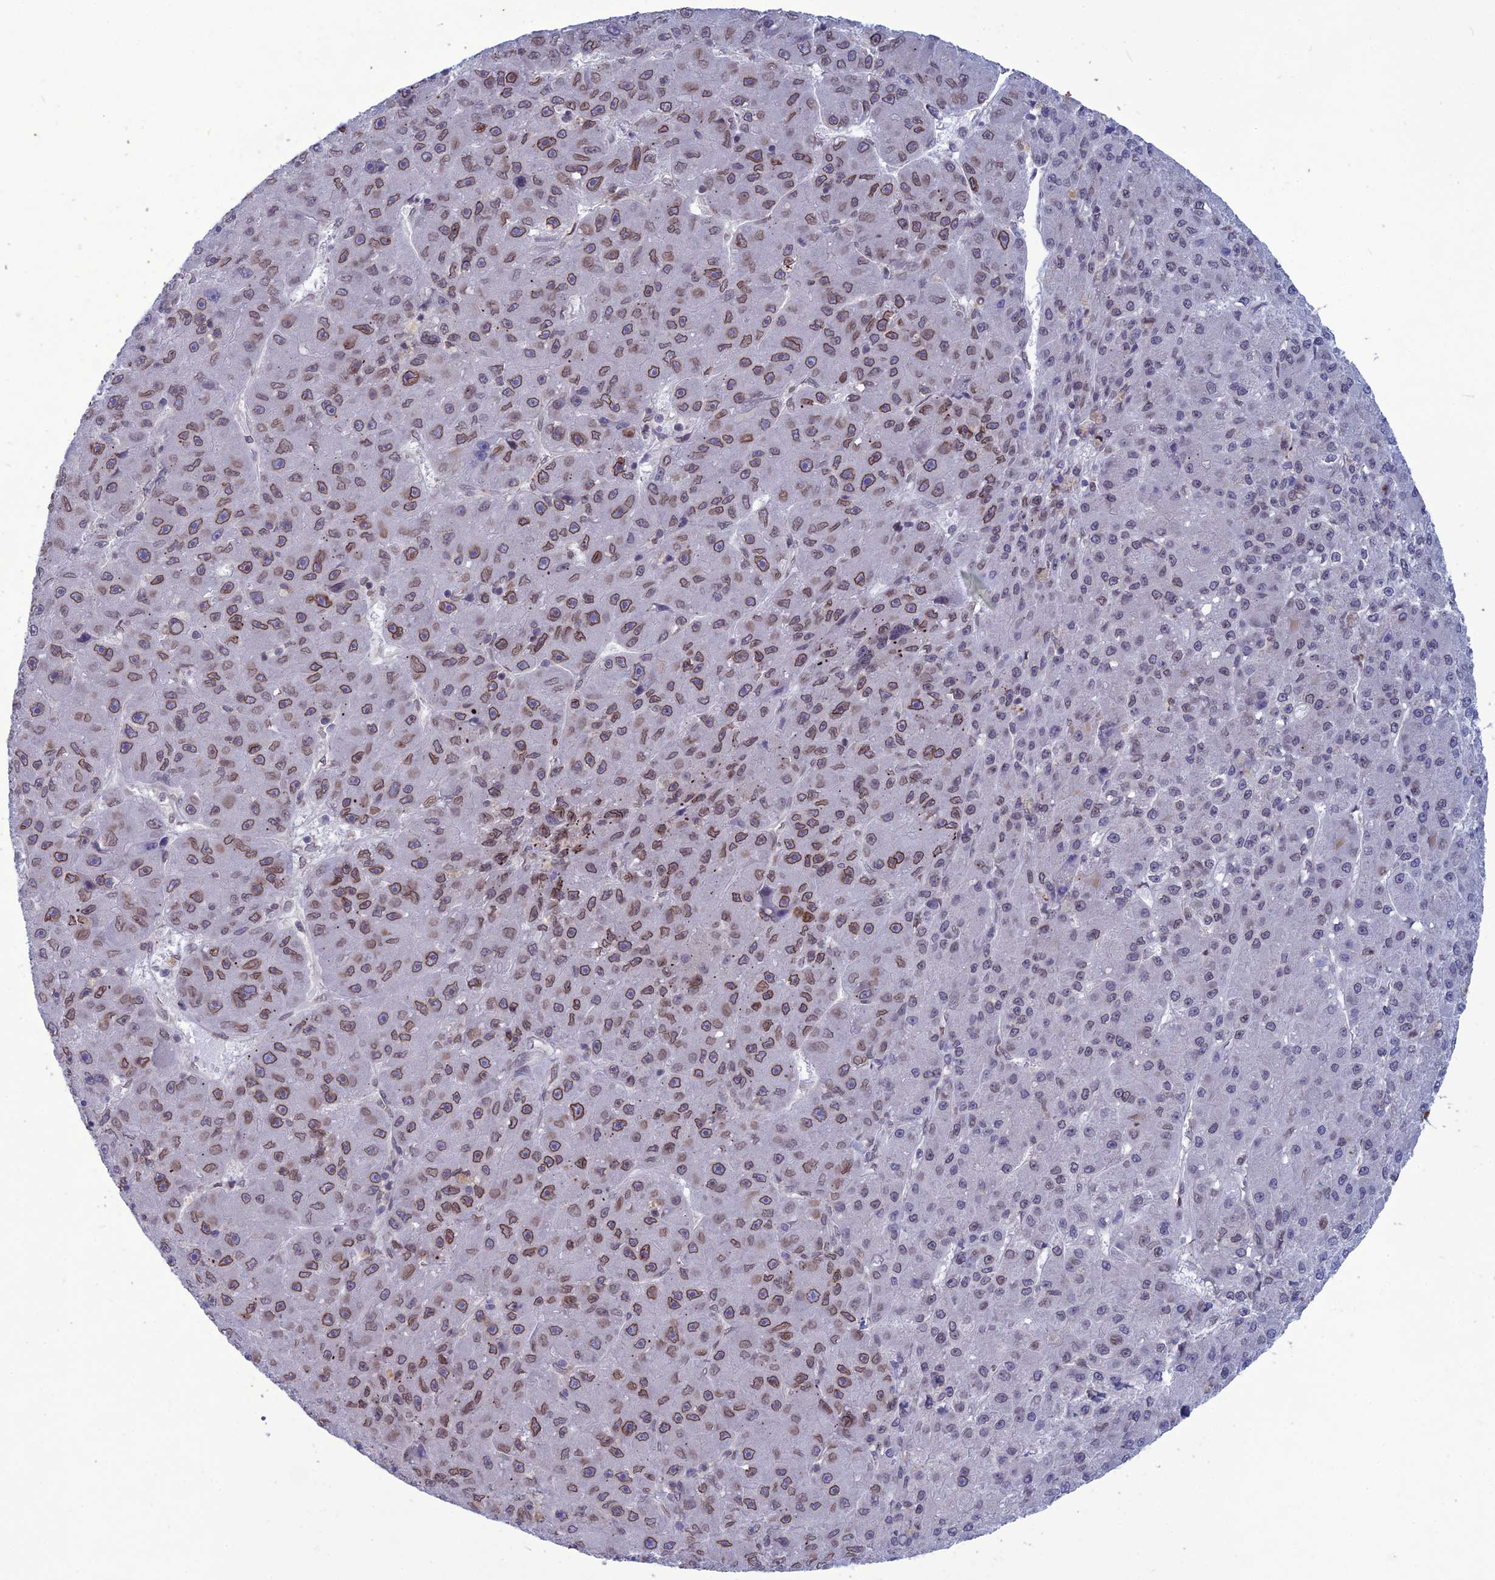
{"staining": {"intensity": "moderate", "quantity": ">75%", "location": "cytoplasmic/membranous,nuclear"}, "tissue": "liver cancer", "cell_type": "Tumor cells", "image_type": "cancer", "snomed": [{"axis": "morphology", "description": "Carcinoma, Hepatocellular, NOS"}, {"axis": "topography", "description": "Liver"}], "caption": "A brown stain shows moderate cytoplasmic/membranous and nuclear staining of a protein in human liver cancer (hepatocellular carcinoma) tumor cells.", "gene": "WDR46", "patient": {"sex": "male", "age": 67}}